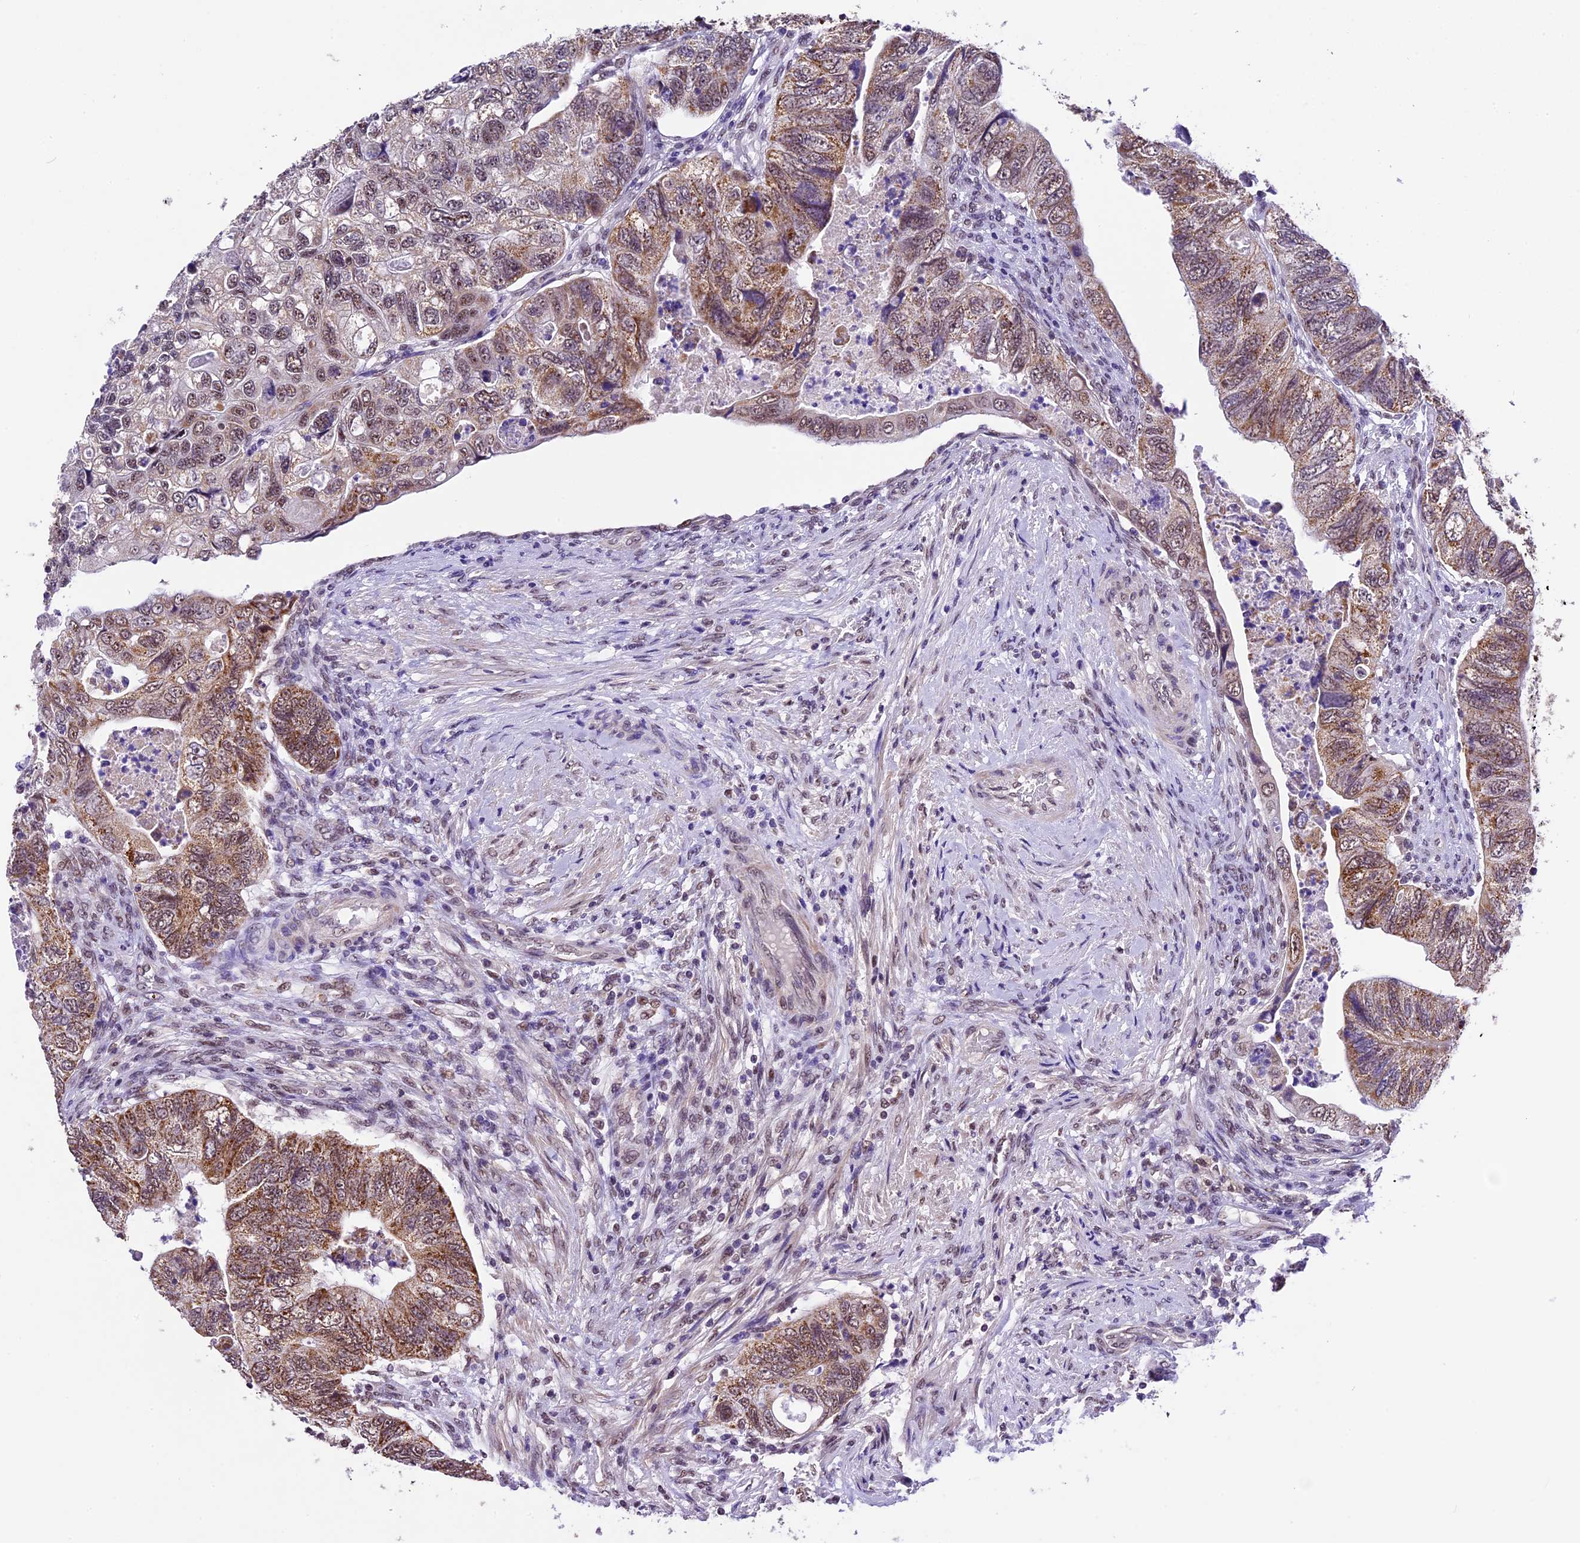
{"staining": {"intensity": "moderate", "quantity": ">75%", "location": "cytoplasmic/membranous,nuclear"}, "tissue": "colorectal cancer", "cell_type": "Tumor cells", "image_type": "cancer", "snomed": [{"axis": "morphology", "description": "Adenocarcinoma, NOS"}, {"axis": "topography", "description": "Rectum"}], "caption": "Adenocarcinoma (colorectal) stained for a protein reveals moderate cytoplasmic/membranous and nuclear positivity in tumor cells. The staining was performed using DAB (3,3'-diaminobenzidine) to visualize the protein expression in brown, while the nuclei were stained in blue with hematoxylin (Magnification: 20x).", "gene": "CARS2", "patient": {"sex": "male", "age": 63}}